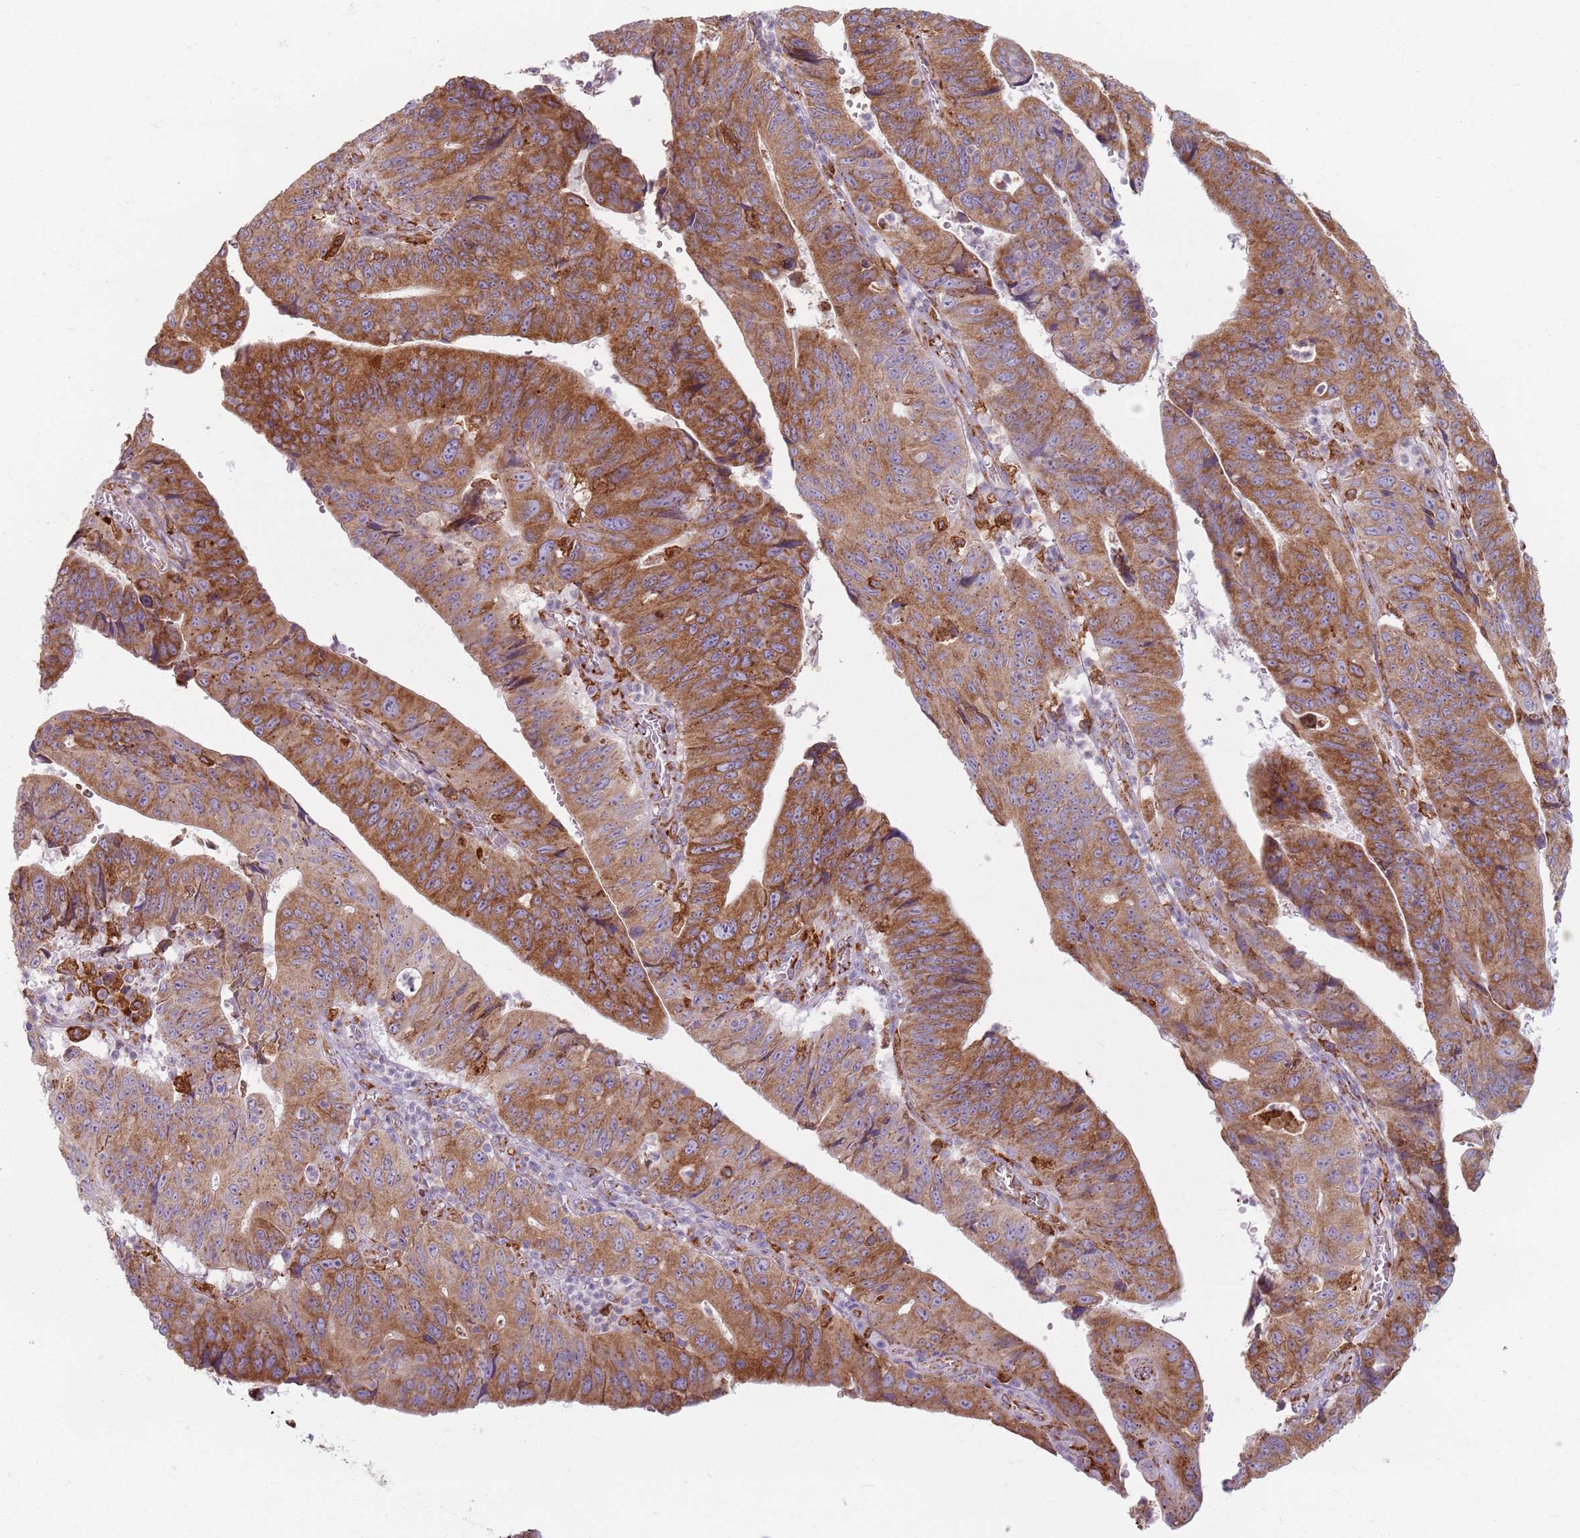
{"staining": {"intensity": "moderate", "quantity": ">75%", "location": "cytoplasmic/membranous"}, "tissue": "stomach cancer", "cell_type": "Tumor cells", "image_type": "cancer", "snomed": [{"axis": "morphology", "description": "Adenocarcinoma, NOS"}, {"axis": "topography", "description": "Stomach"}], "caption": "A brown stain shows moderate cytoplasmic/membranous expression of a protein in adenocarcinoma (stomach) tumor cells.", "gene": "COLGALT1", "patient": {"sex": "male", "age": 59}}